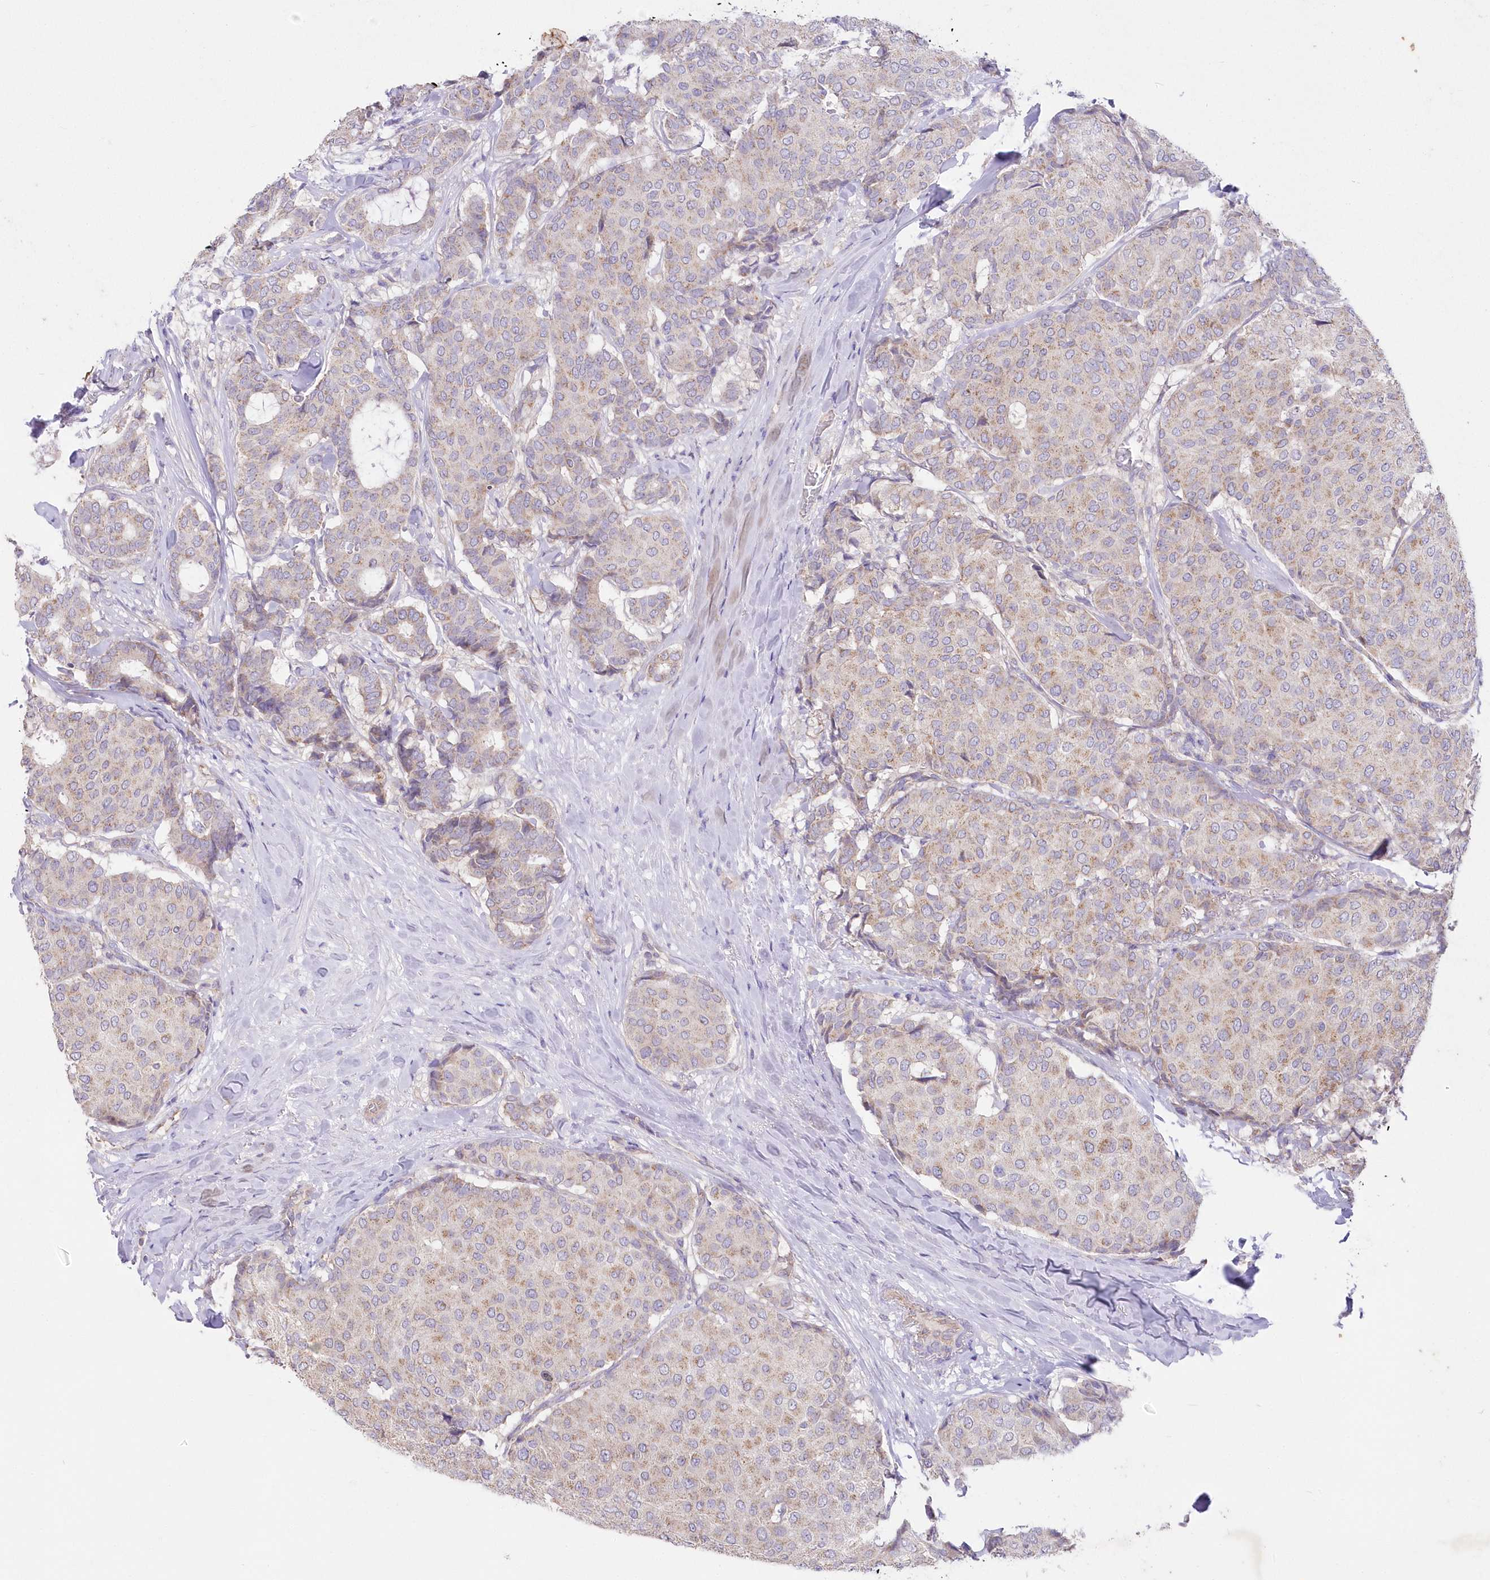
{"staining": {"intensity": "weak", "quantity": "<25%", "location": "cytoplasmic/membranous"}, "tissue": "breast cancer", "cell_type": "Tumor cells", "image_type": "cancer", "snomed": [{"axis": "morphology", "description": "Duct carcinoma"}, {"axis": "topography", "description": "Breast"}], "caption": "The histopathology image demonstrates no staining of tumor cells in breast cancer.", "gene": "ITSN2", "patient": {"sex": "female", "age": 75}}